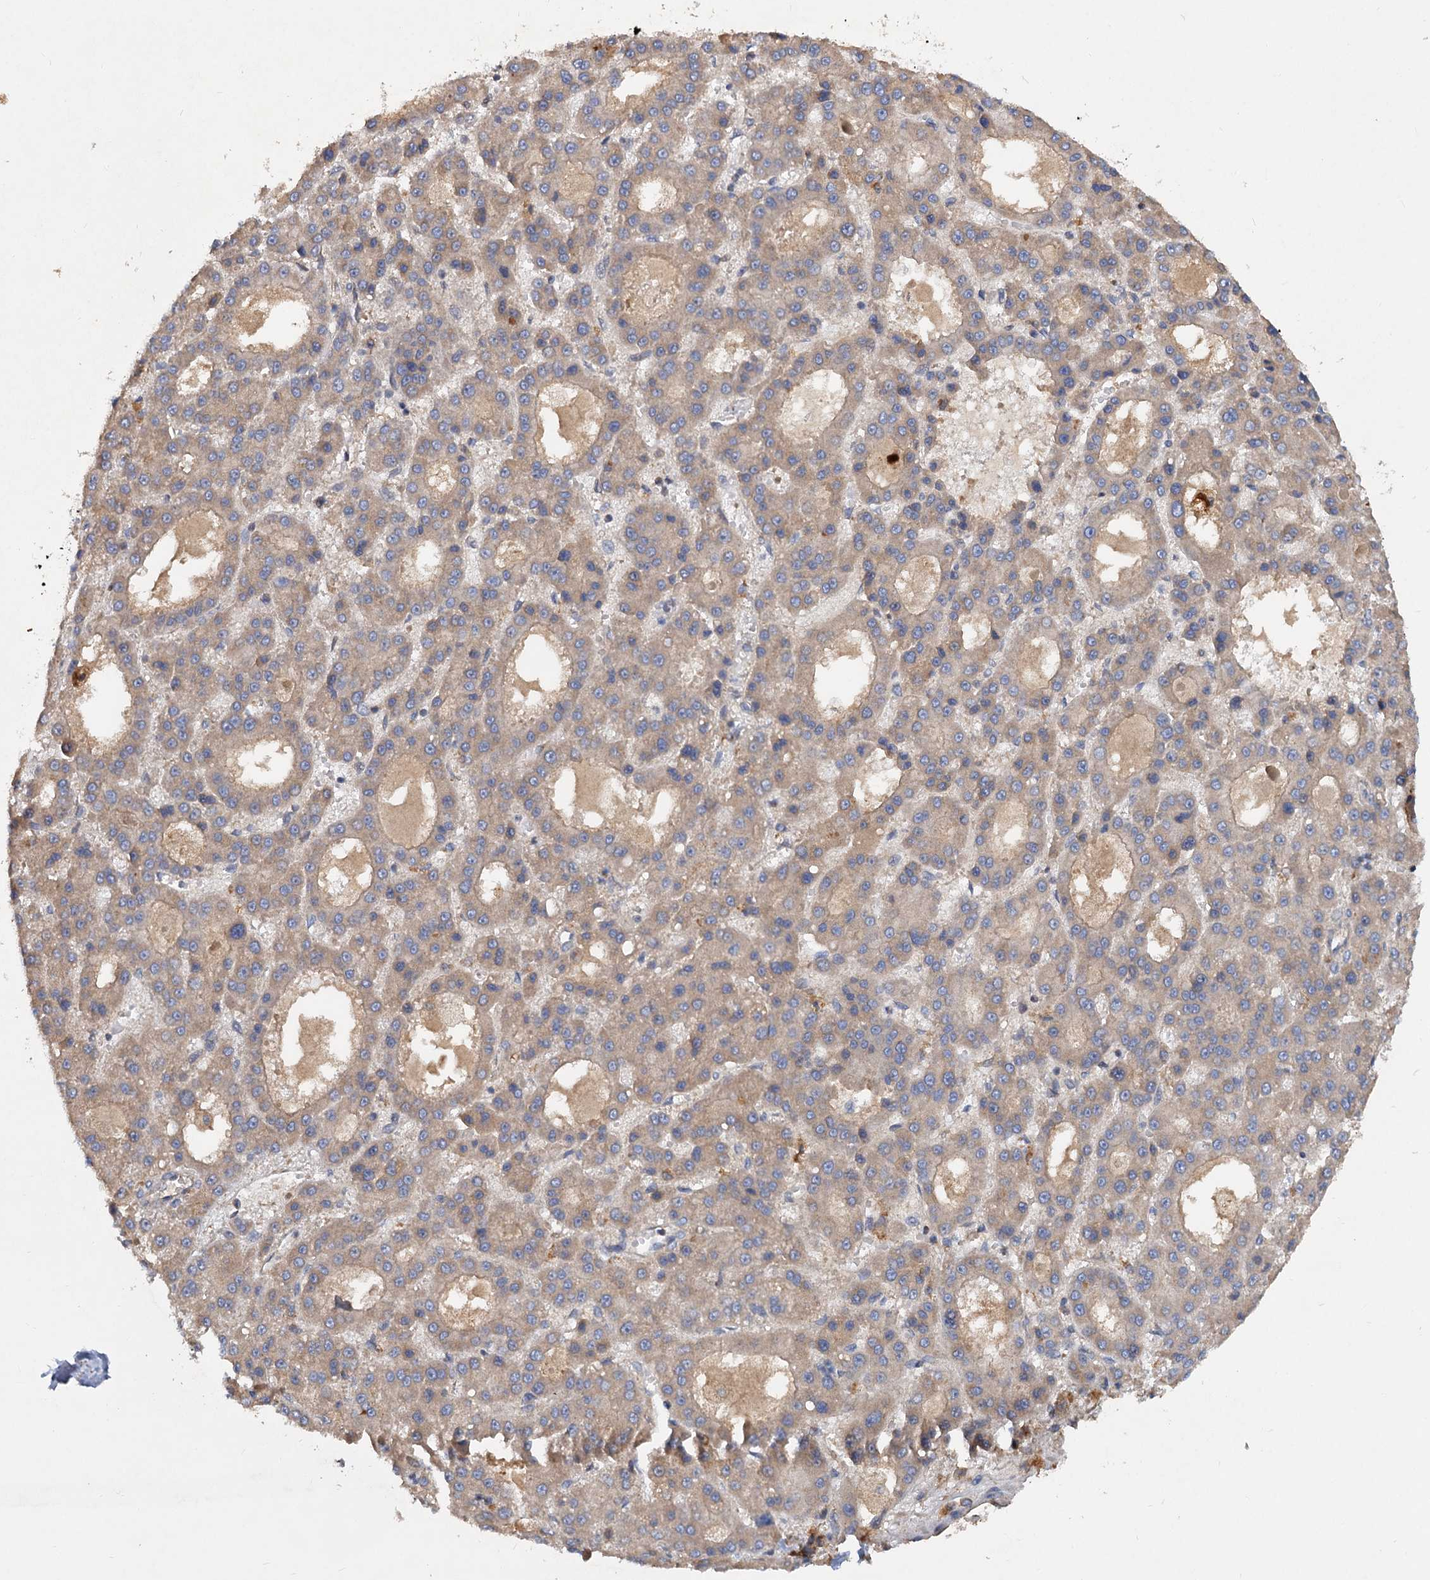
{"staining": {"intensity": "moderate", "quantity": ">75%", "location": "cytoplasmic/membranous"}, "tissue": "liver cancer", "cell_type": "Tumor cells", "image_type": "cancer", "snomed": [{"axis": "morphology", "description": "Carcinoma, Hepatocellular, NOS"}, {"axis": "topography", "description": "Liver"}], "caption": "Protein staining of liver hepatocellular carcinoma tissue demonstrates moderate cytoplasmic/membranous staining in about >75% of tumor cells. The staining was performed using DAB, with brown indicating positive protein expression. Nuclei are stained blue with hematoxylin.", "gene": "ALKBH7", "patient": {"sex": "male", "age": 70}}